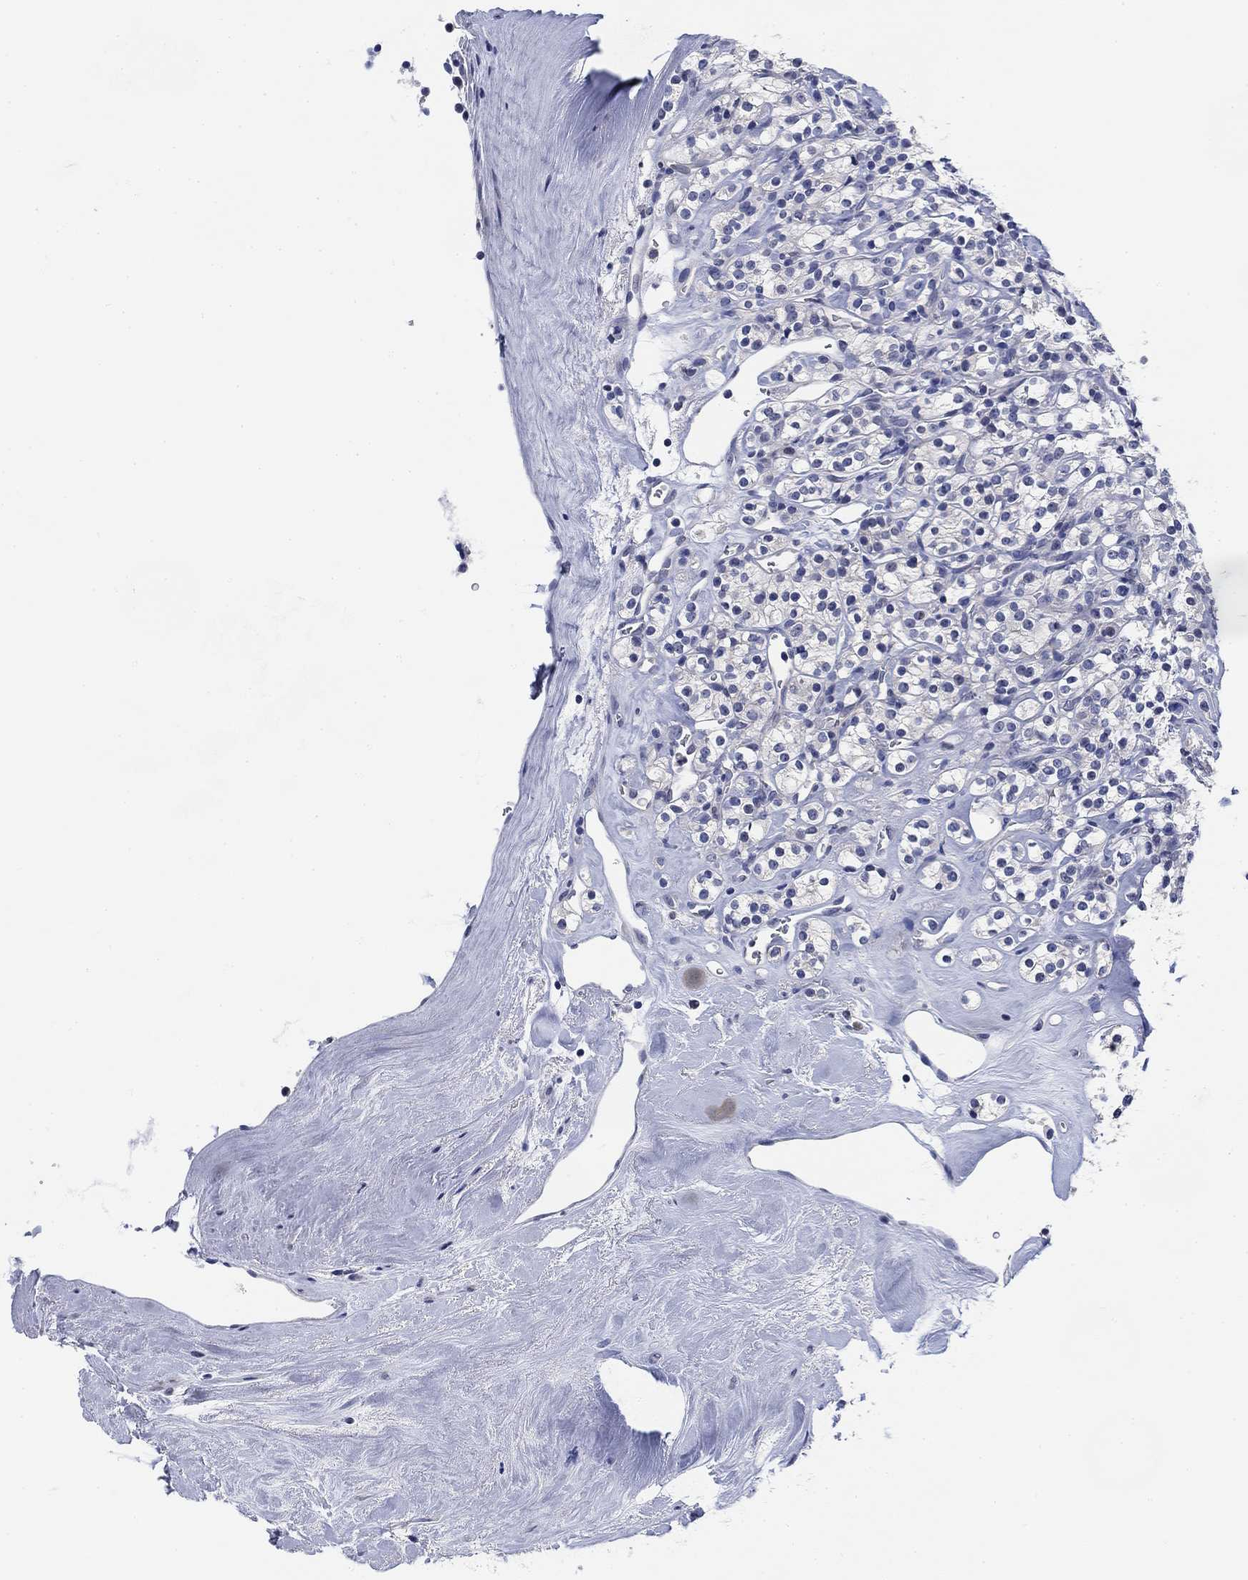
{"staining": {"intensity": "negative", "quantity": "none", "location": "none"}, "tissue": "renal cancer", "cell_type": "Tumor cells", "image_type": "cancer", "snomed": [{"axis": "morphology", "description": "Adenocarcinoma, NOS"}, {"axis": "topography", "description": "Kidney"}], "caption": "High magnification brightfield microscopy of renal adenocarcinoma stained with DAB (brown) and counterstained with hematoxylin (blue): tumor cells show no significant expression.", "gene": "DAZL", "patient": {"sex": "male", "age": 77}}